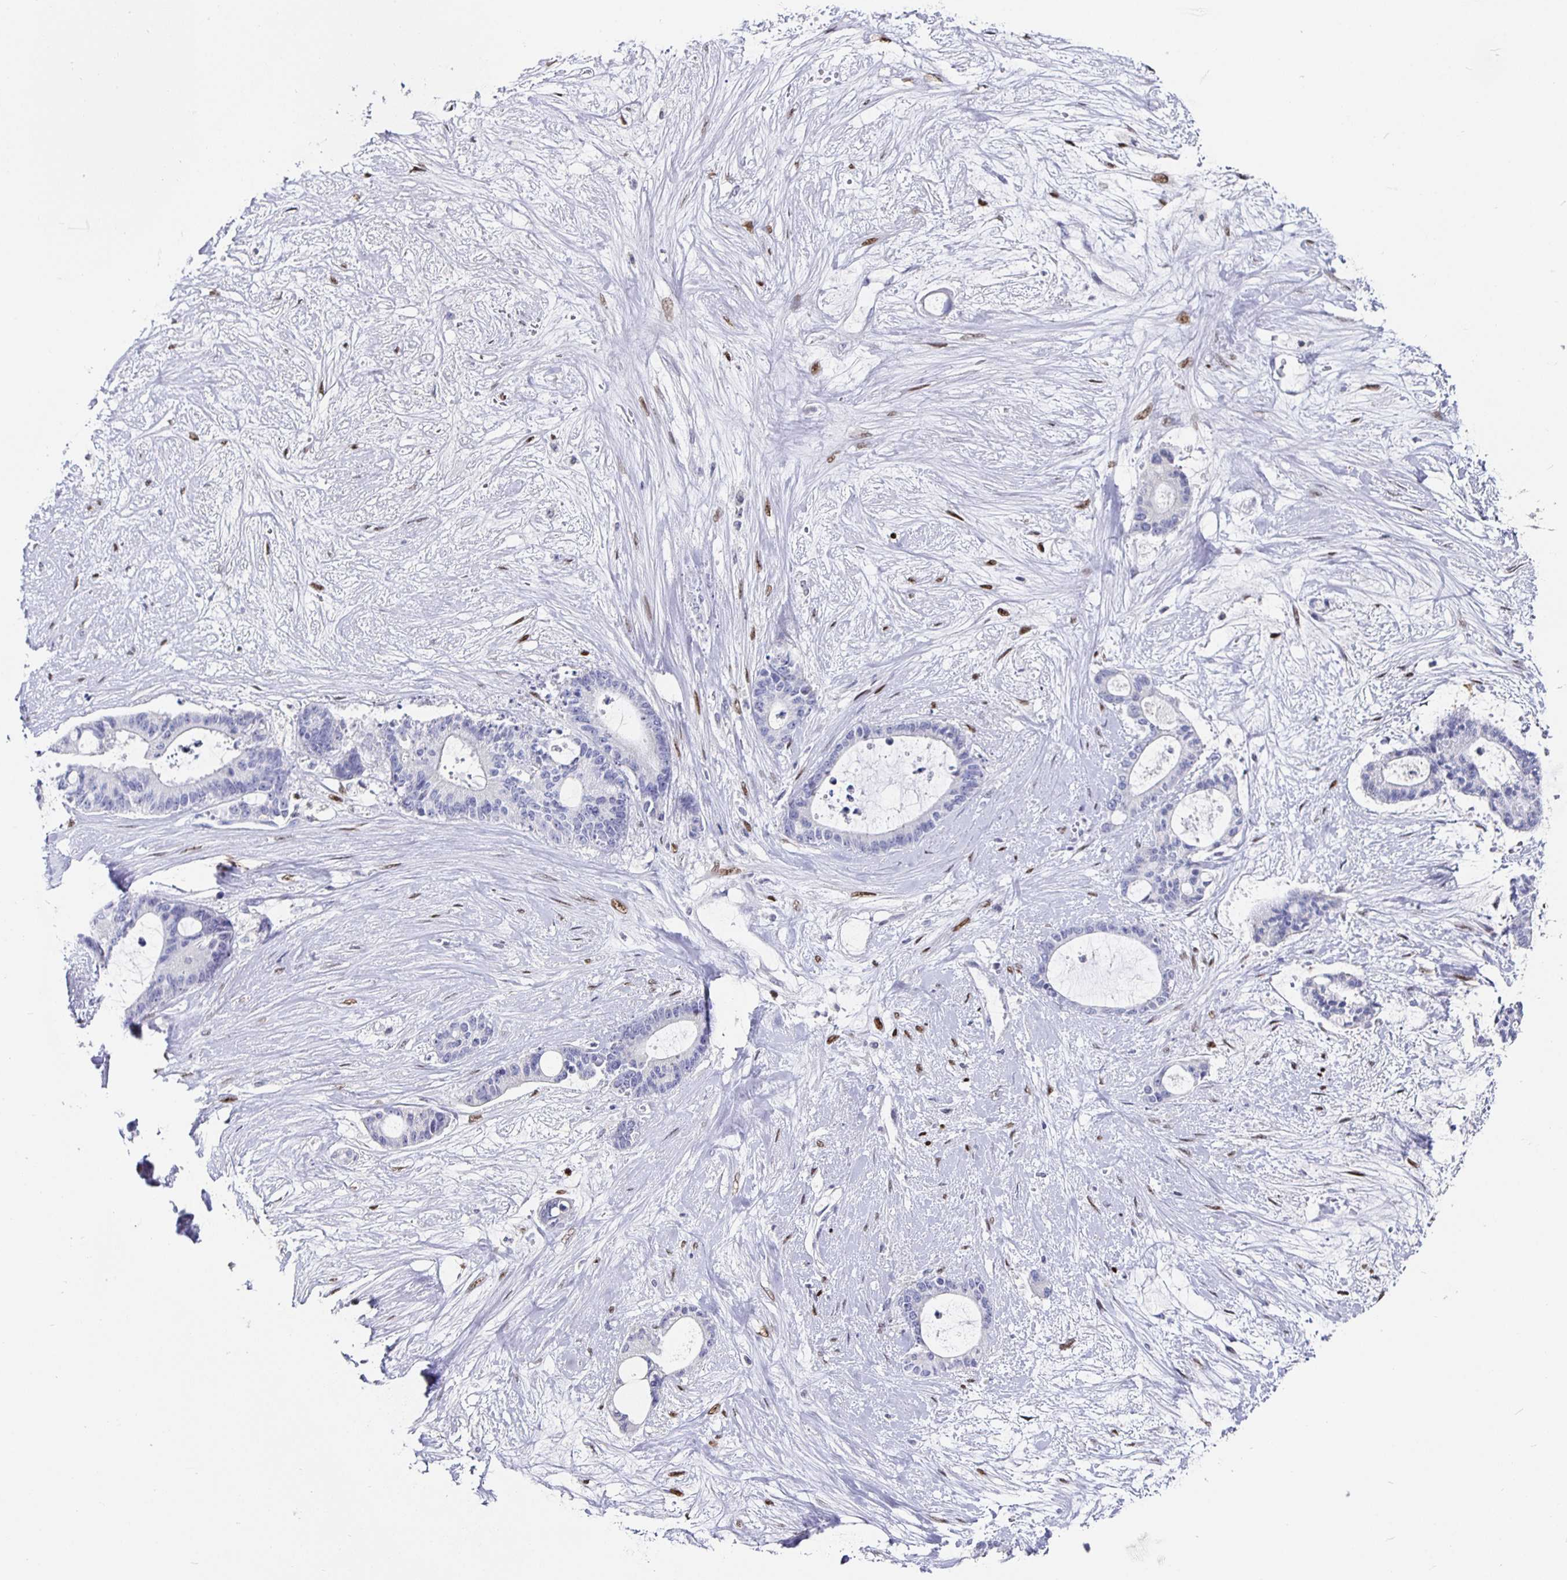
{"staining": {"intensity": "negative", "quantity": "none", "location": "none"}, "tissue": "liver cancer", "cell_type": "Tumor cells", "image_type": "cancer", "snomed": [{"axis": "morphology", "description": "Normal tissue, NOS"}, {"axis": "morphology", "description": "Cholangiocarcinoma"}, {"axis": "topography", "description": "Liver"}, {"axis": "topography", "description": "Peripheral nerve tissue"}], "caption": "Immunohistochemistry micrograph of liver cholangiocarcinoma stained for a protein (brown), which displays no expression in tumor cells.", "gene": "RUNX2", "patient": {"sex": "female", "age": 73}}